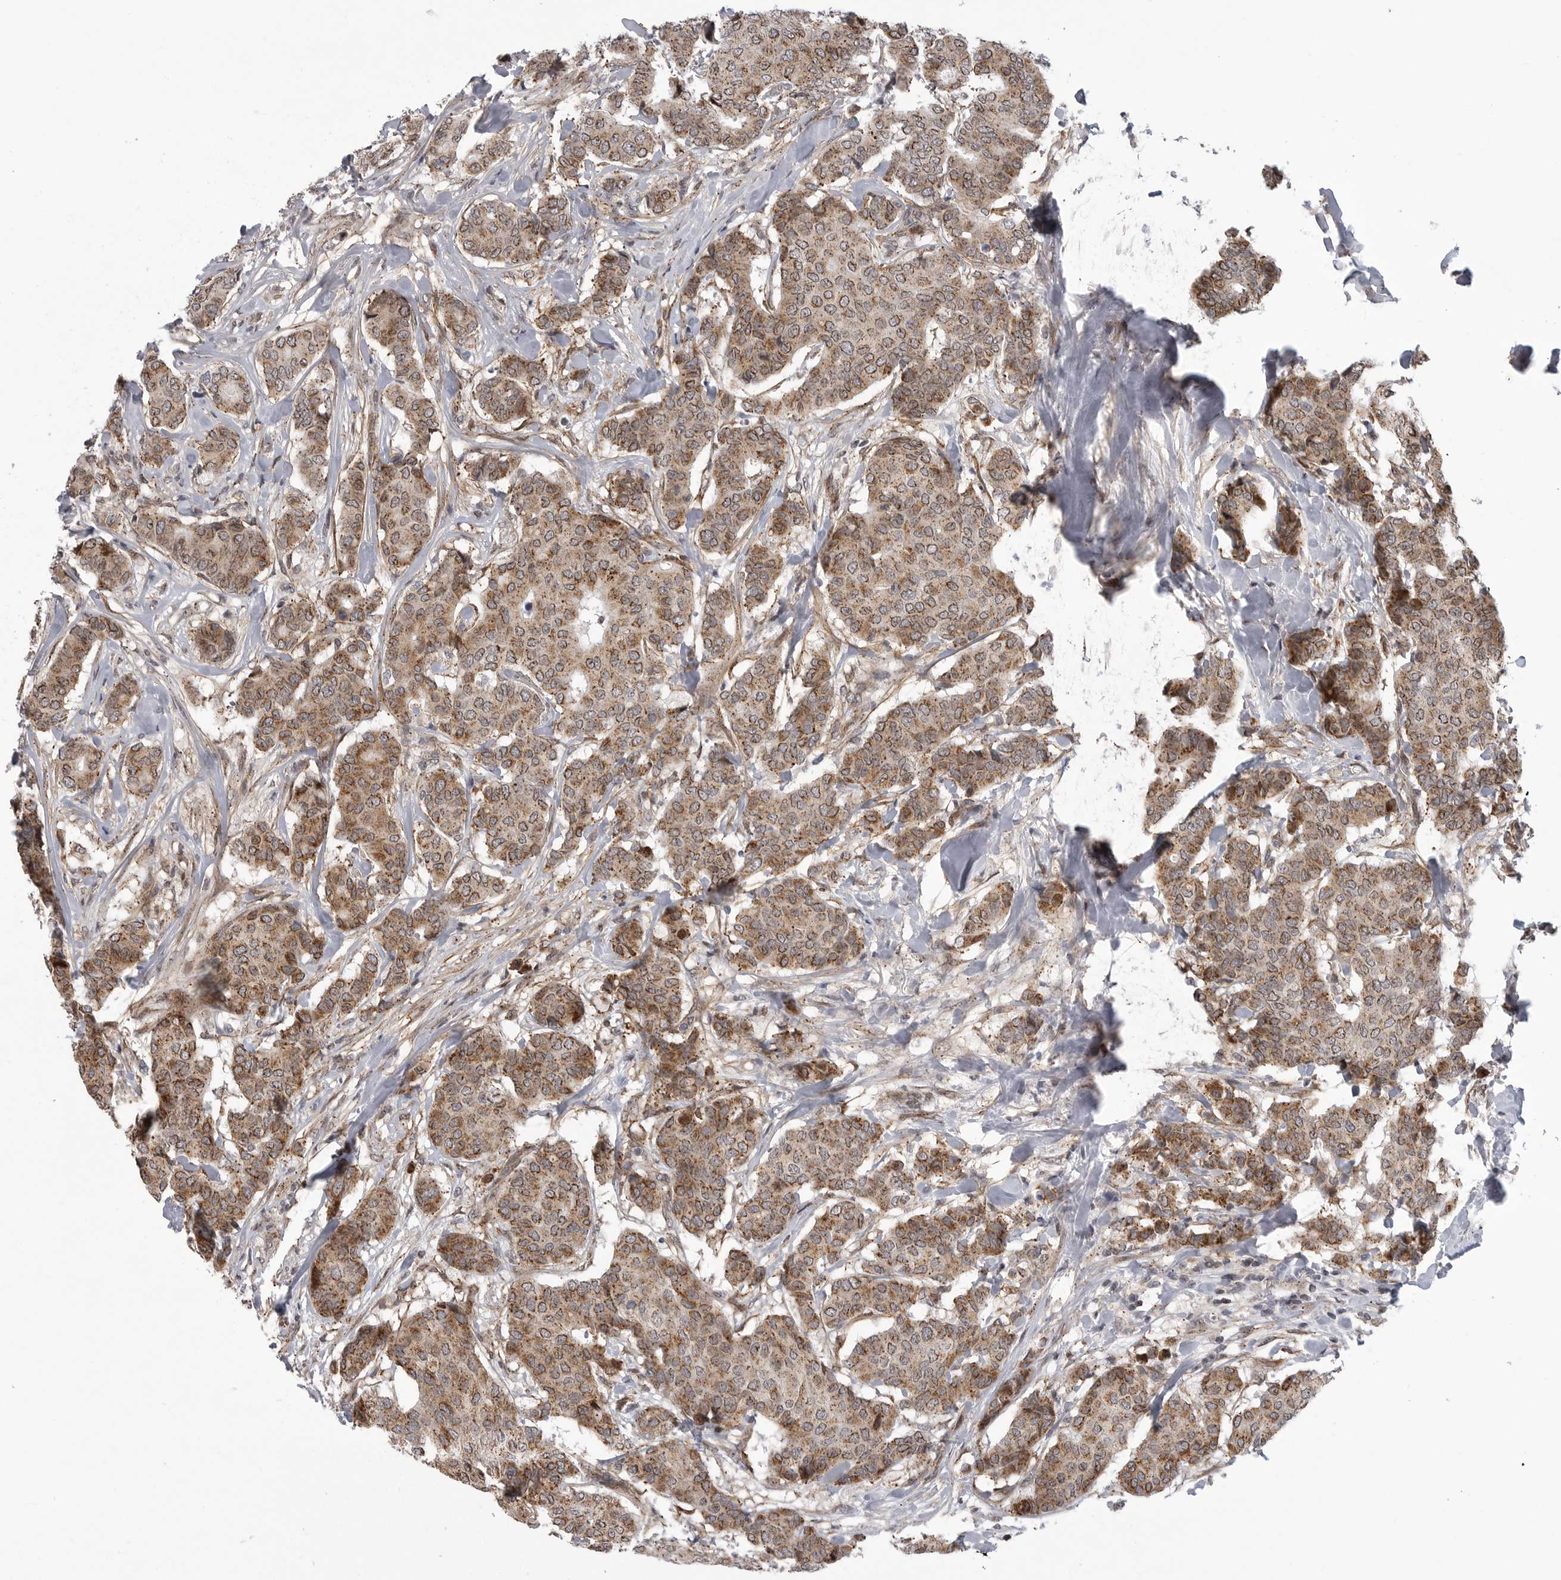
{"staining": {"intensity": "moderate", "quantity": ">75%", "location": "cytoplasmic/membranous"}, "tissue": "breast cancer", "cell_type": "Tumor cells", "image_type": "cancer", "snomed": [{"axis": "morphology", "description": "Duct carcinoma"}, {"axis": "topography", "description": "Breast"}], "caption": "Immunohistochemistry histopathology image of neoplastic tissue: human invasive ductal carcinoma (breast) stained using IHC exhibits medium levels of moderate protein expression localized specifically in the cytoplasmic/membranous of tumor cells, appearing as a cytoplasmic/membranous brown color.", "gene": "TMPRSS11F", "patient": {"sex": "female", "age": 75}}